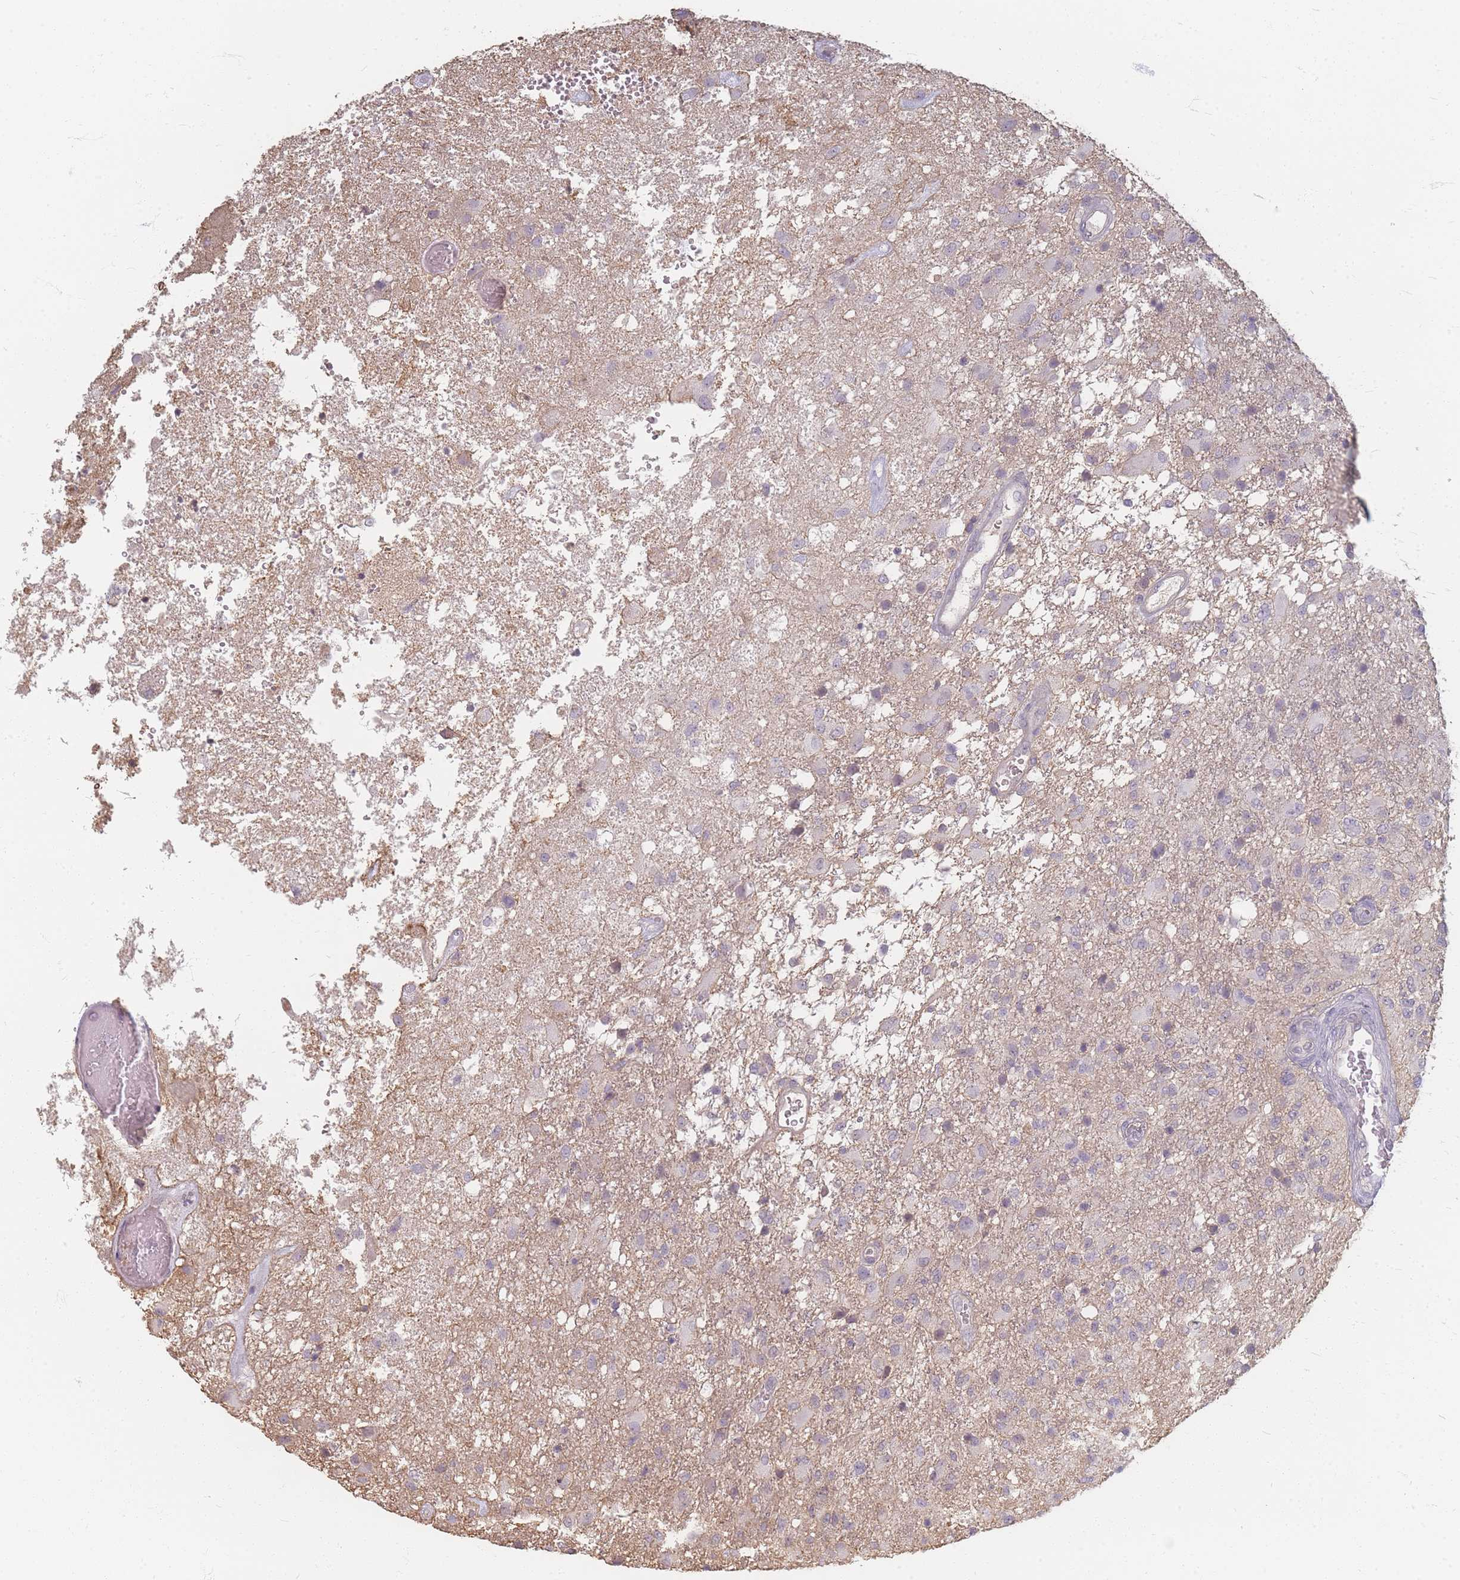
{"staining": {"intensity": "negative", "quantity": "none", "location": "none"}, "tissue": "glioma", "cell_type": "Tumor cells", "image_type": "cancer", "snomed": [{"axis": "morphology", "description": "Glioma, malignant, High grade"}, {"axis": "topography", "description": "Brain"}], "caption": "An IHC micrograph of glioma is shown. There is no staining in tumor cells of glioma.", "gene": "RFTN1", "patient": {"sex": "female", "age": 74}}